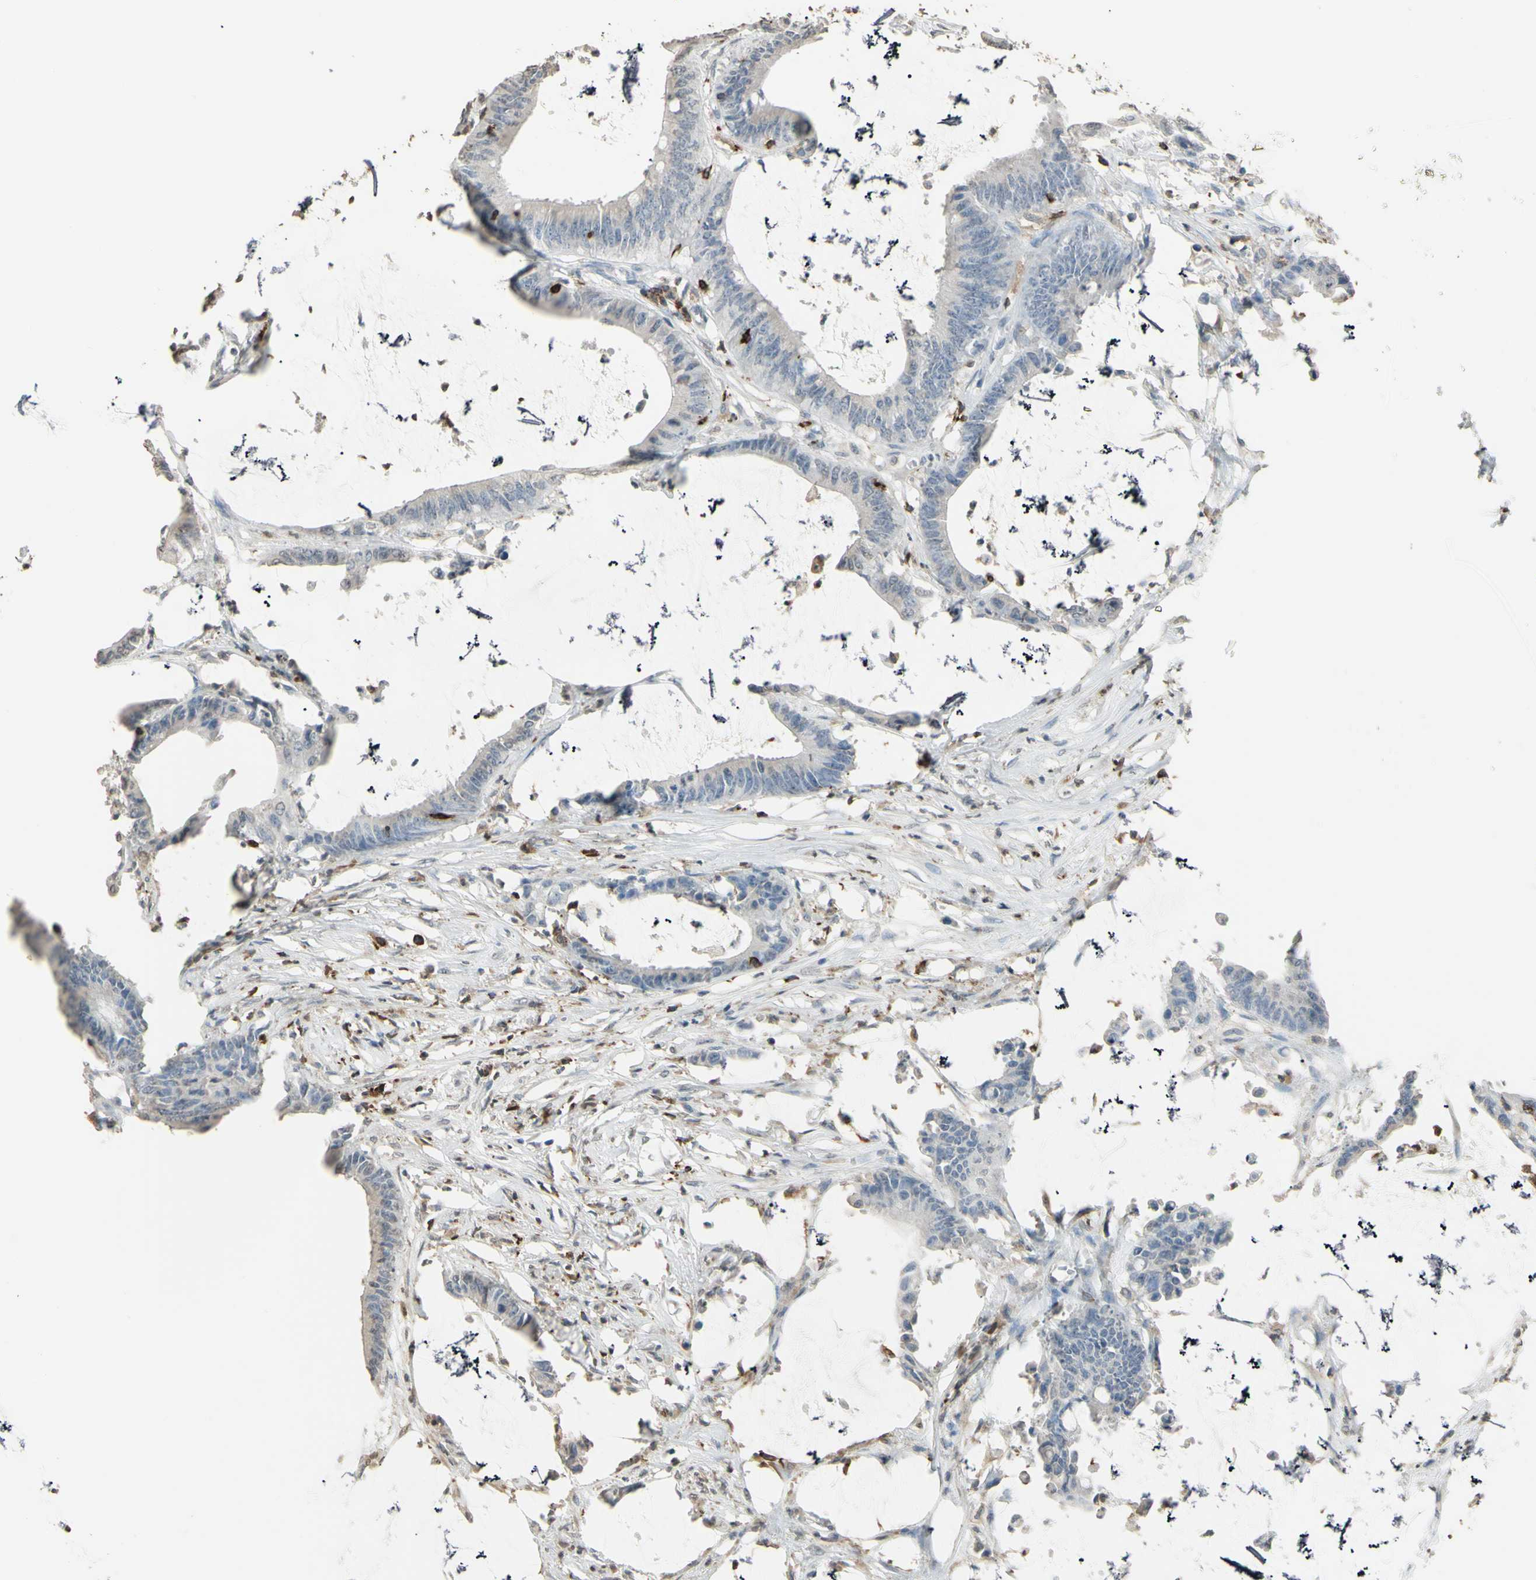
{"staining": {"intensity": "negative", "quantity": "none", "location": "none"}, "tissue": "colorectal cancer", "cell_type": "Tumor cells", "image_type": "cancer", "snomed": [{"axis": "morphology", "description": "Adenocarcinoma, NOS"}, {"axis": "topography", "description": "Rectum"}], "caption": "This image is of adenocarcinoma (colorectal) stained with immunohistochemistry (IHC) to label a protein in brown with the nuclei are counter-stained blue. There is no expression in tumor cells.", "gene": "PSTPIP1", "patient": {"sex": "female", "age": 66}}